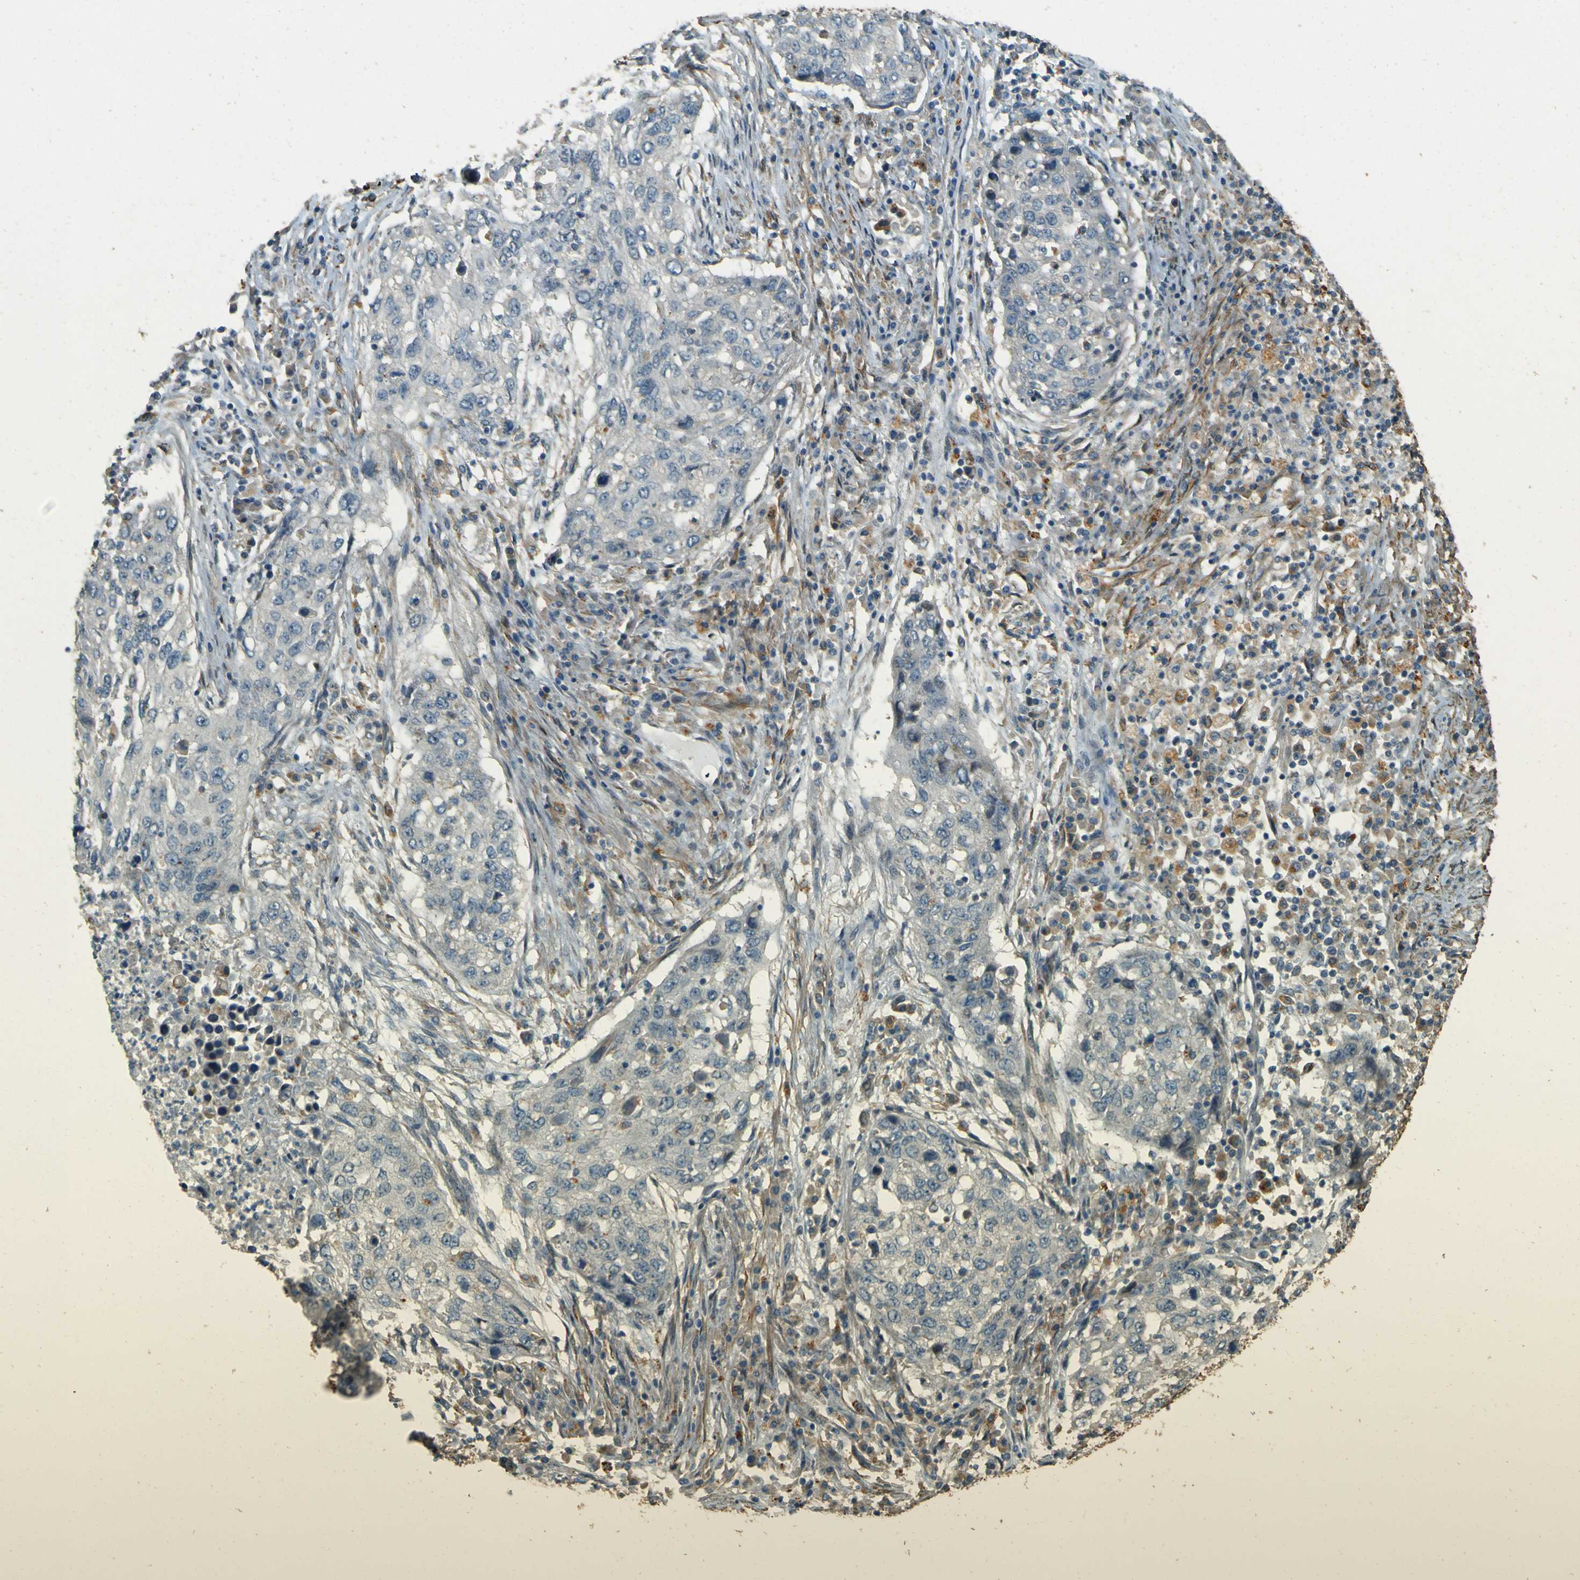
{"staining": {"intensity": "negative", "quantity": "none", "location": "none"}, "tissue": "lung cancer", "cell_type": "Tumor cells", "image_type": "cancer", "snomed": [{"axis": "morphology", "description": "Squamous cell carcinoma, NOS"}, {"axis": "topography", "description": "Lung"}], "caption": "Photomicrograph shows no protein expression in tumor cells of squamous cell carcinoma (lung) tissue.", "gene": "NEXN", "patient": {"sex": "female", "age": 63}}